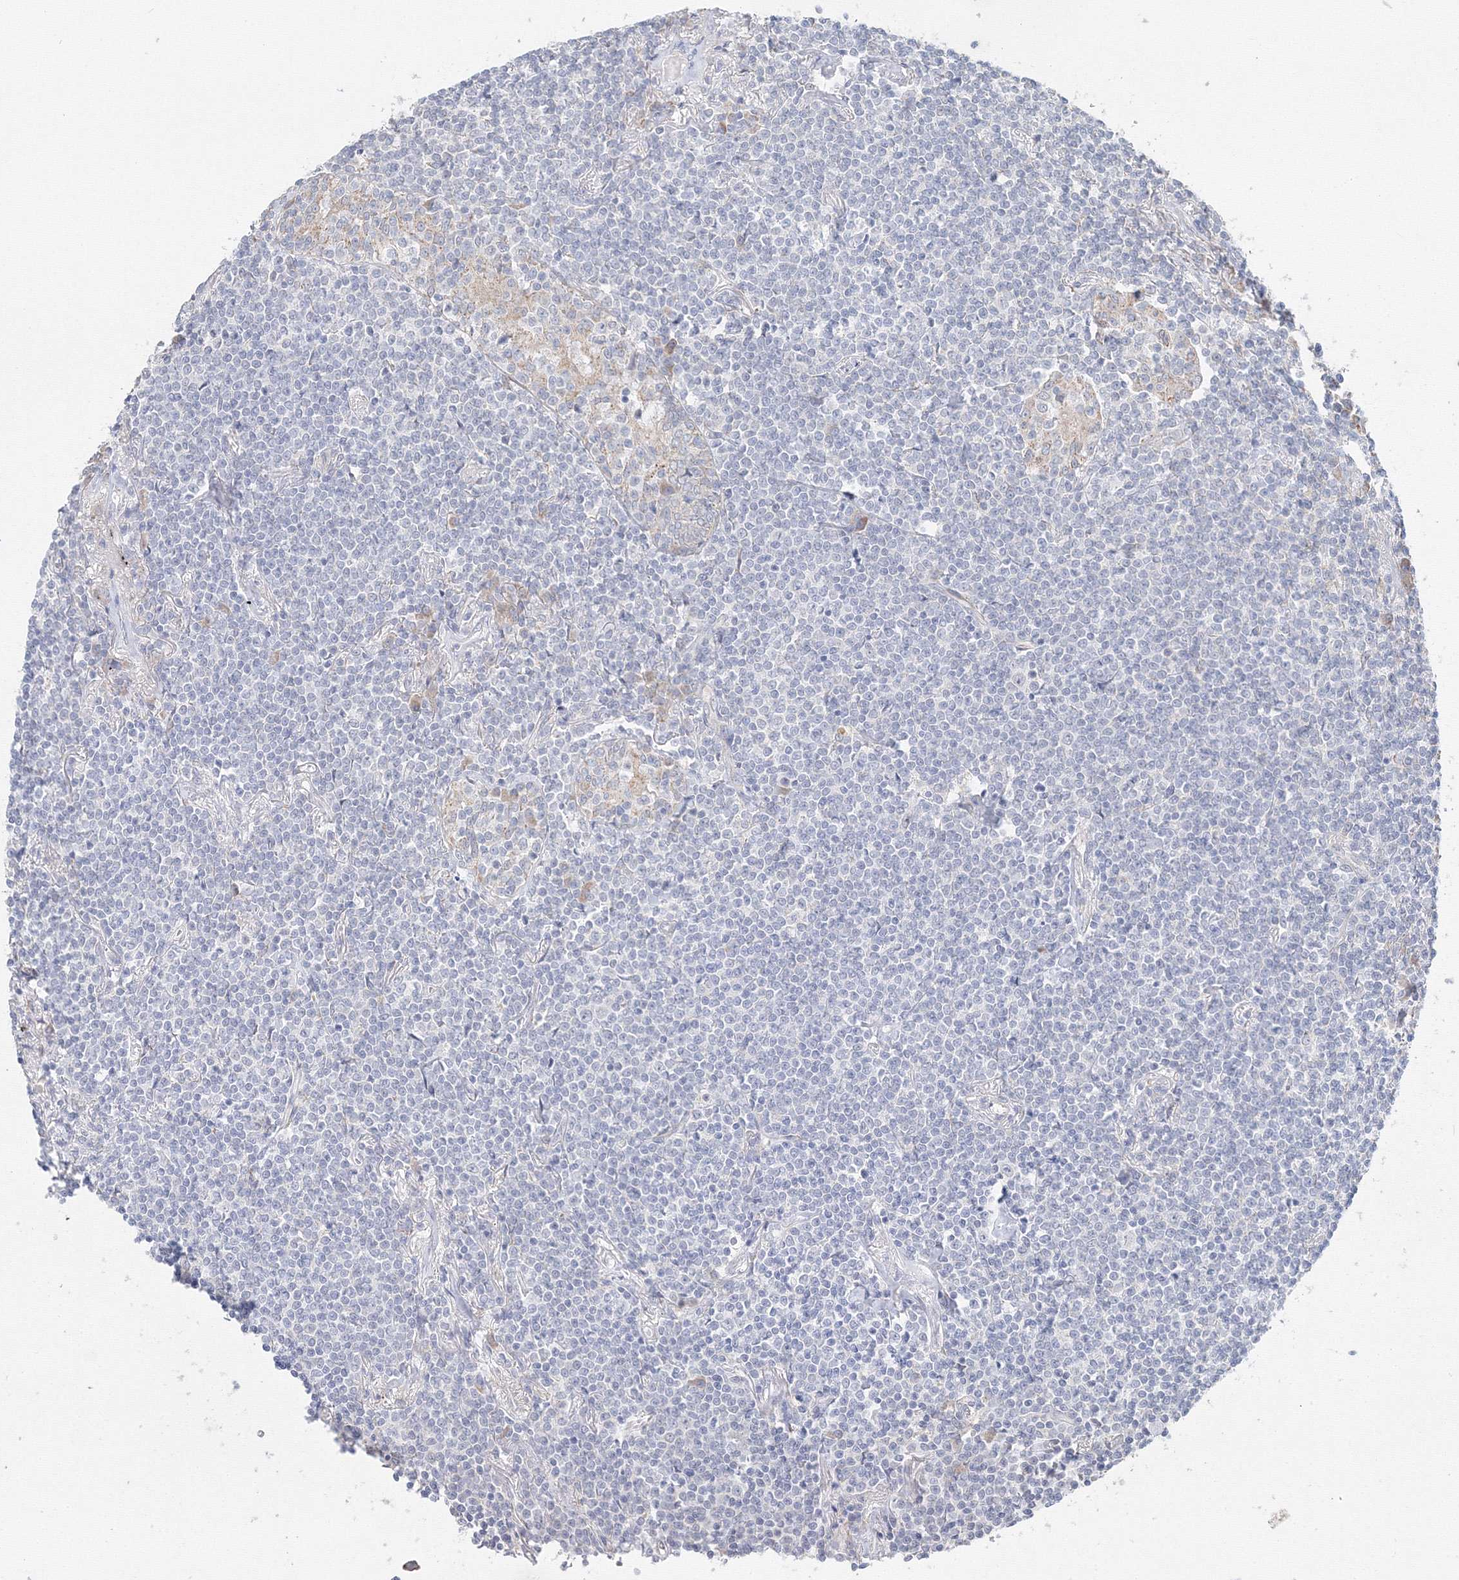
{"staining": {"intensity": "negative", "quantity": "none", "location": "none"}, "tissue": "lymphoma", "cell_type": "Tumor cells", "image_type": "cancer", "snomed": [{"axis": "morphology", "description": "Malignant lymphoma, non-Hodgkin's type, Low grade"}, {"axis": "topography", "description": "Lung"}], "caption": "DAB (3,3'-diaminobenzidine) immunohistochemical staining of lymphoma demonstrates no significant staining in tumor cells.", "gene": "DHRS12", "patient": {"sex": "female", "age": 71}}